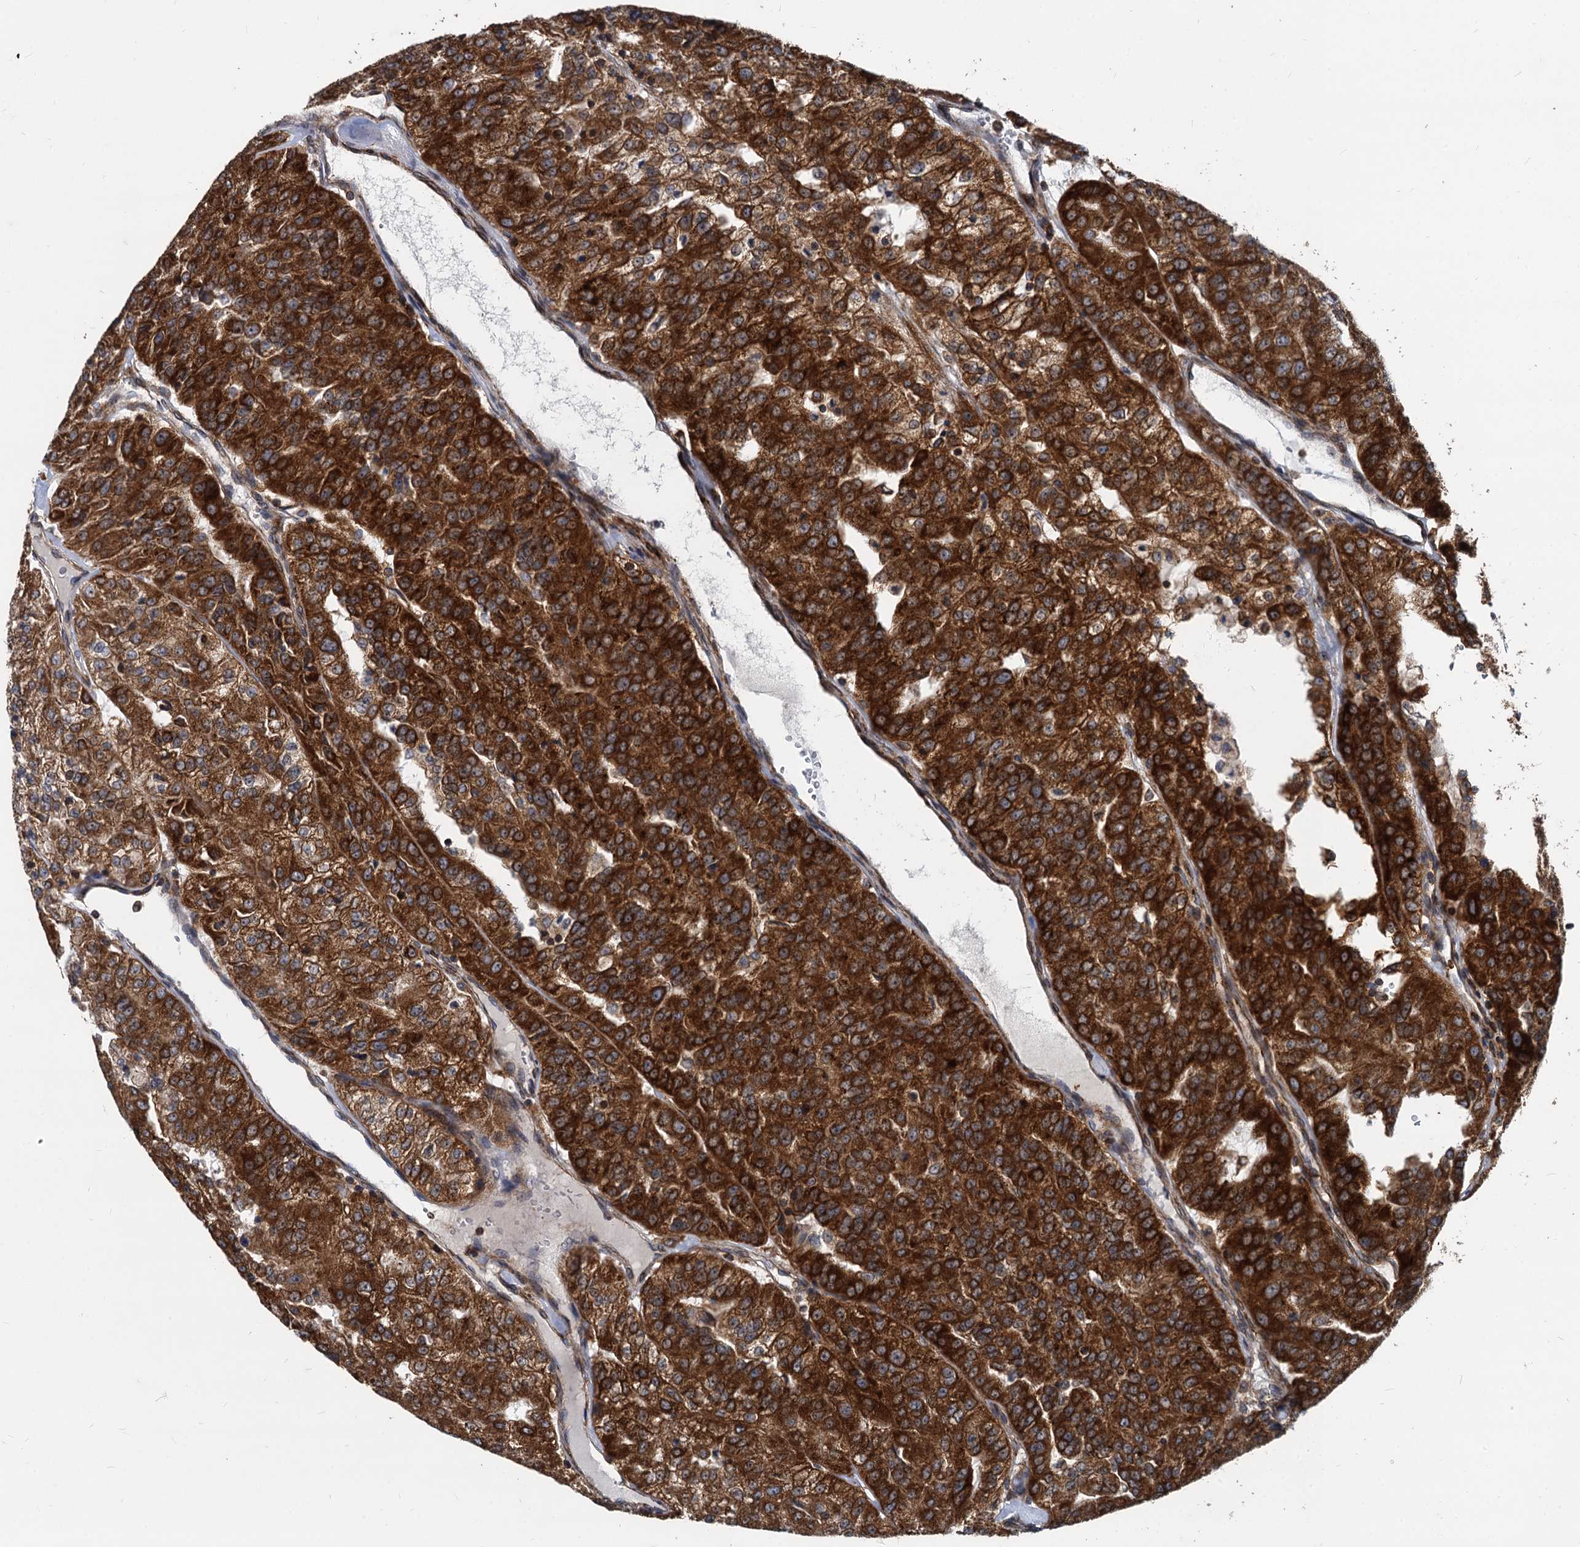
{"staining": {"intensity": "strong", "quantity": ">75%", "location": "cytoplasmic/membranous"}, "tissue": "renal cancer", "cell_type": "Tumor cells", "image_type": "cancer", "snomed": [{"axis": "morphology", "description": "Adenocarcinoma, NOS"}, {"axis": "topography", "description": "Kidney"}], "caption": "Immunohistochemistry (IHC) histopathology image of neoplastic tissue: human renal cancer (adenocarcinoma) stained using immunohistochemistry (IHC) displays high levels of strong protein expression localized specifically in the cytoplasmic/membranous of tumor cells, appearing as a cytoplasmic/membranous brown color.", "gene": "STIM1", "patient": {"sex": "female", "age": 63}}